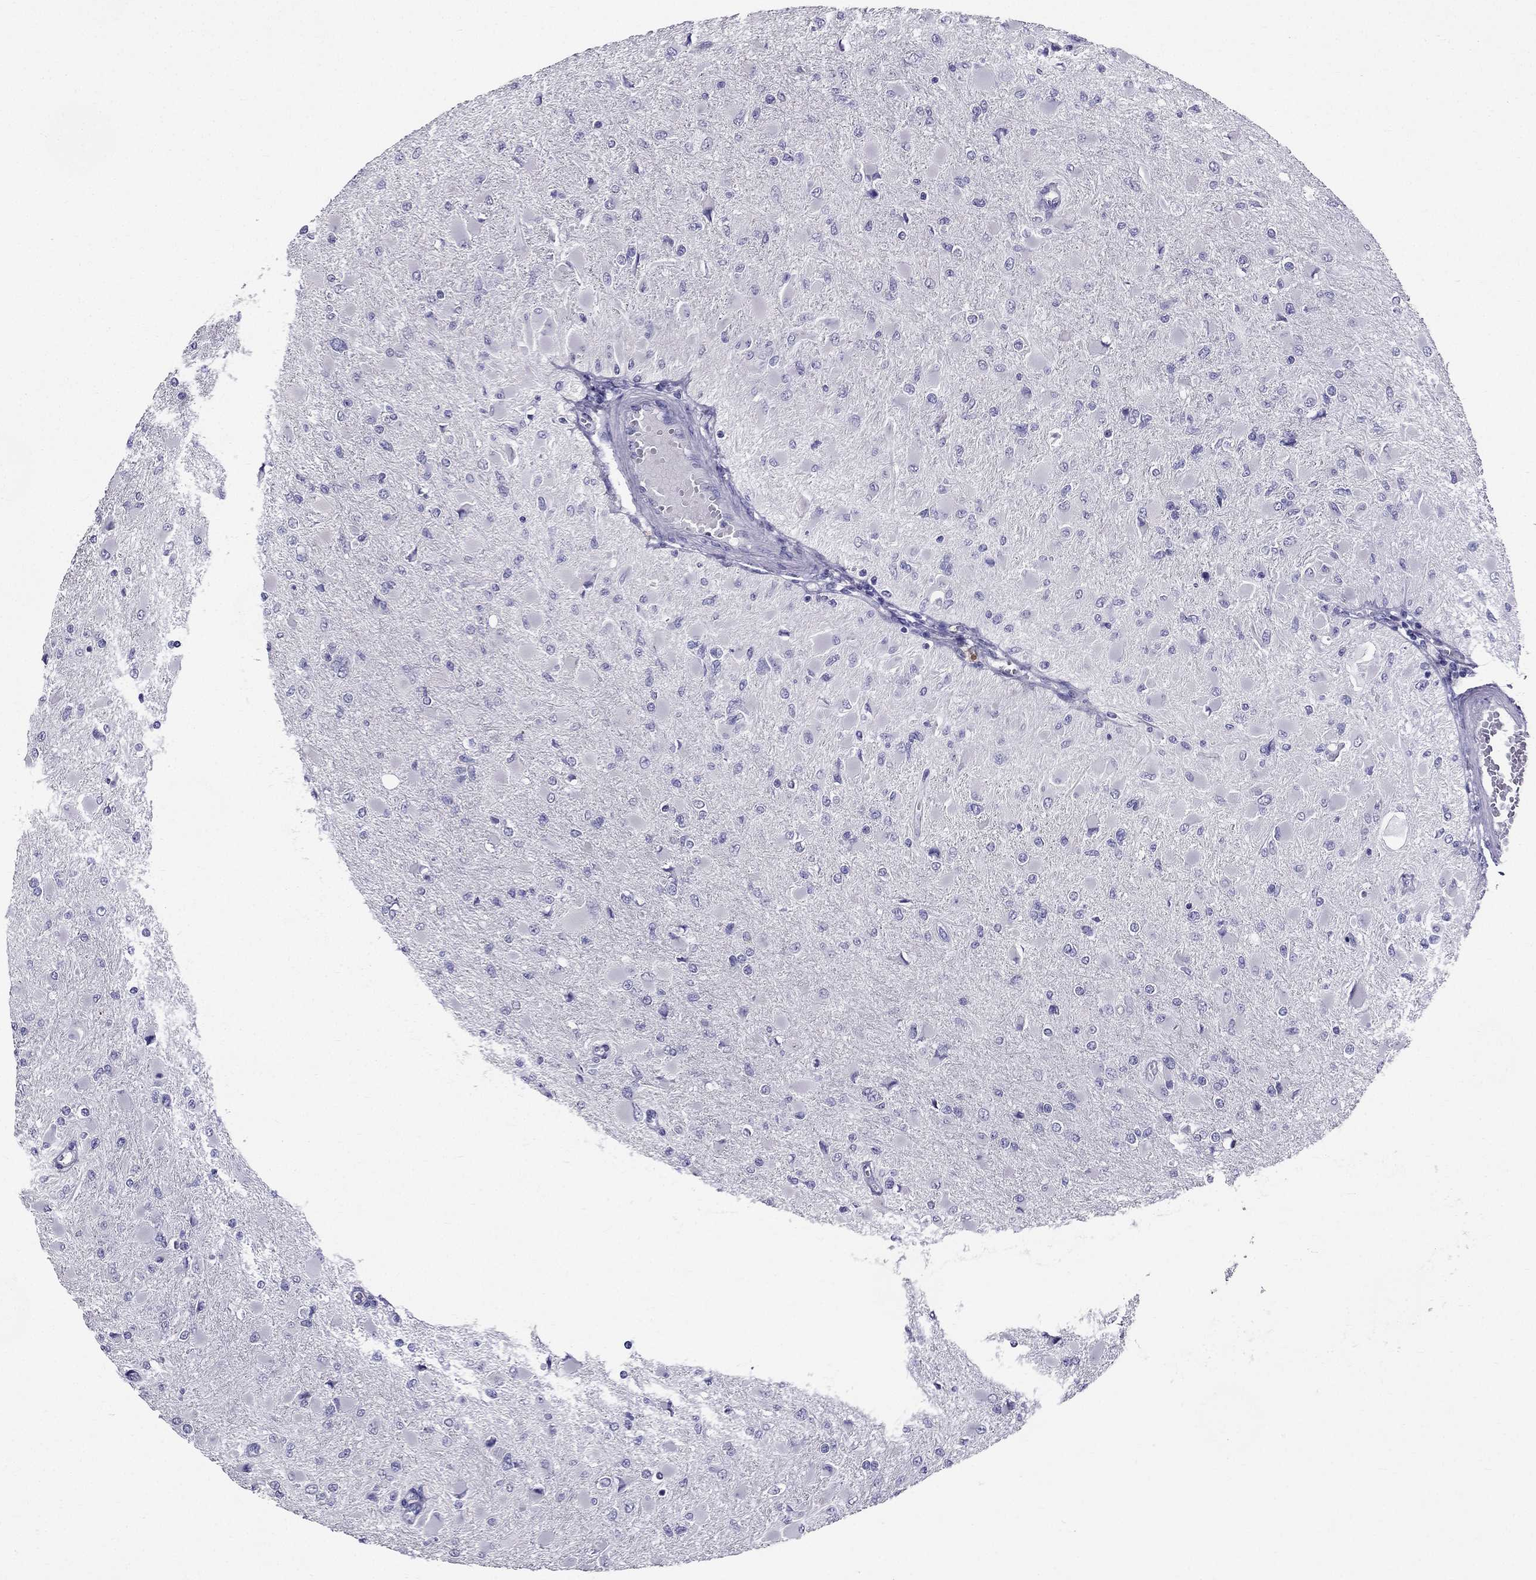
{"staining": {"intensity": "negative", "quantity": "none", "location": "none"}, "tissue": "glioma", "cell_type": "Tumor cells", "image_type": "cancer", "snomed": [{"axis": "morphology", "description": "Glioma, malignant, High grade"}, {"axis": "topography", "description": "Cerebral cortex"}], "caption": "DAB immunohistochemical staining of human glioma exhibits no significant positivity in tumor cells.", "gene": "ZNF541", "patient": {"sex": "female", "age": 36}}